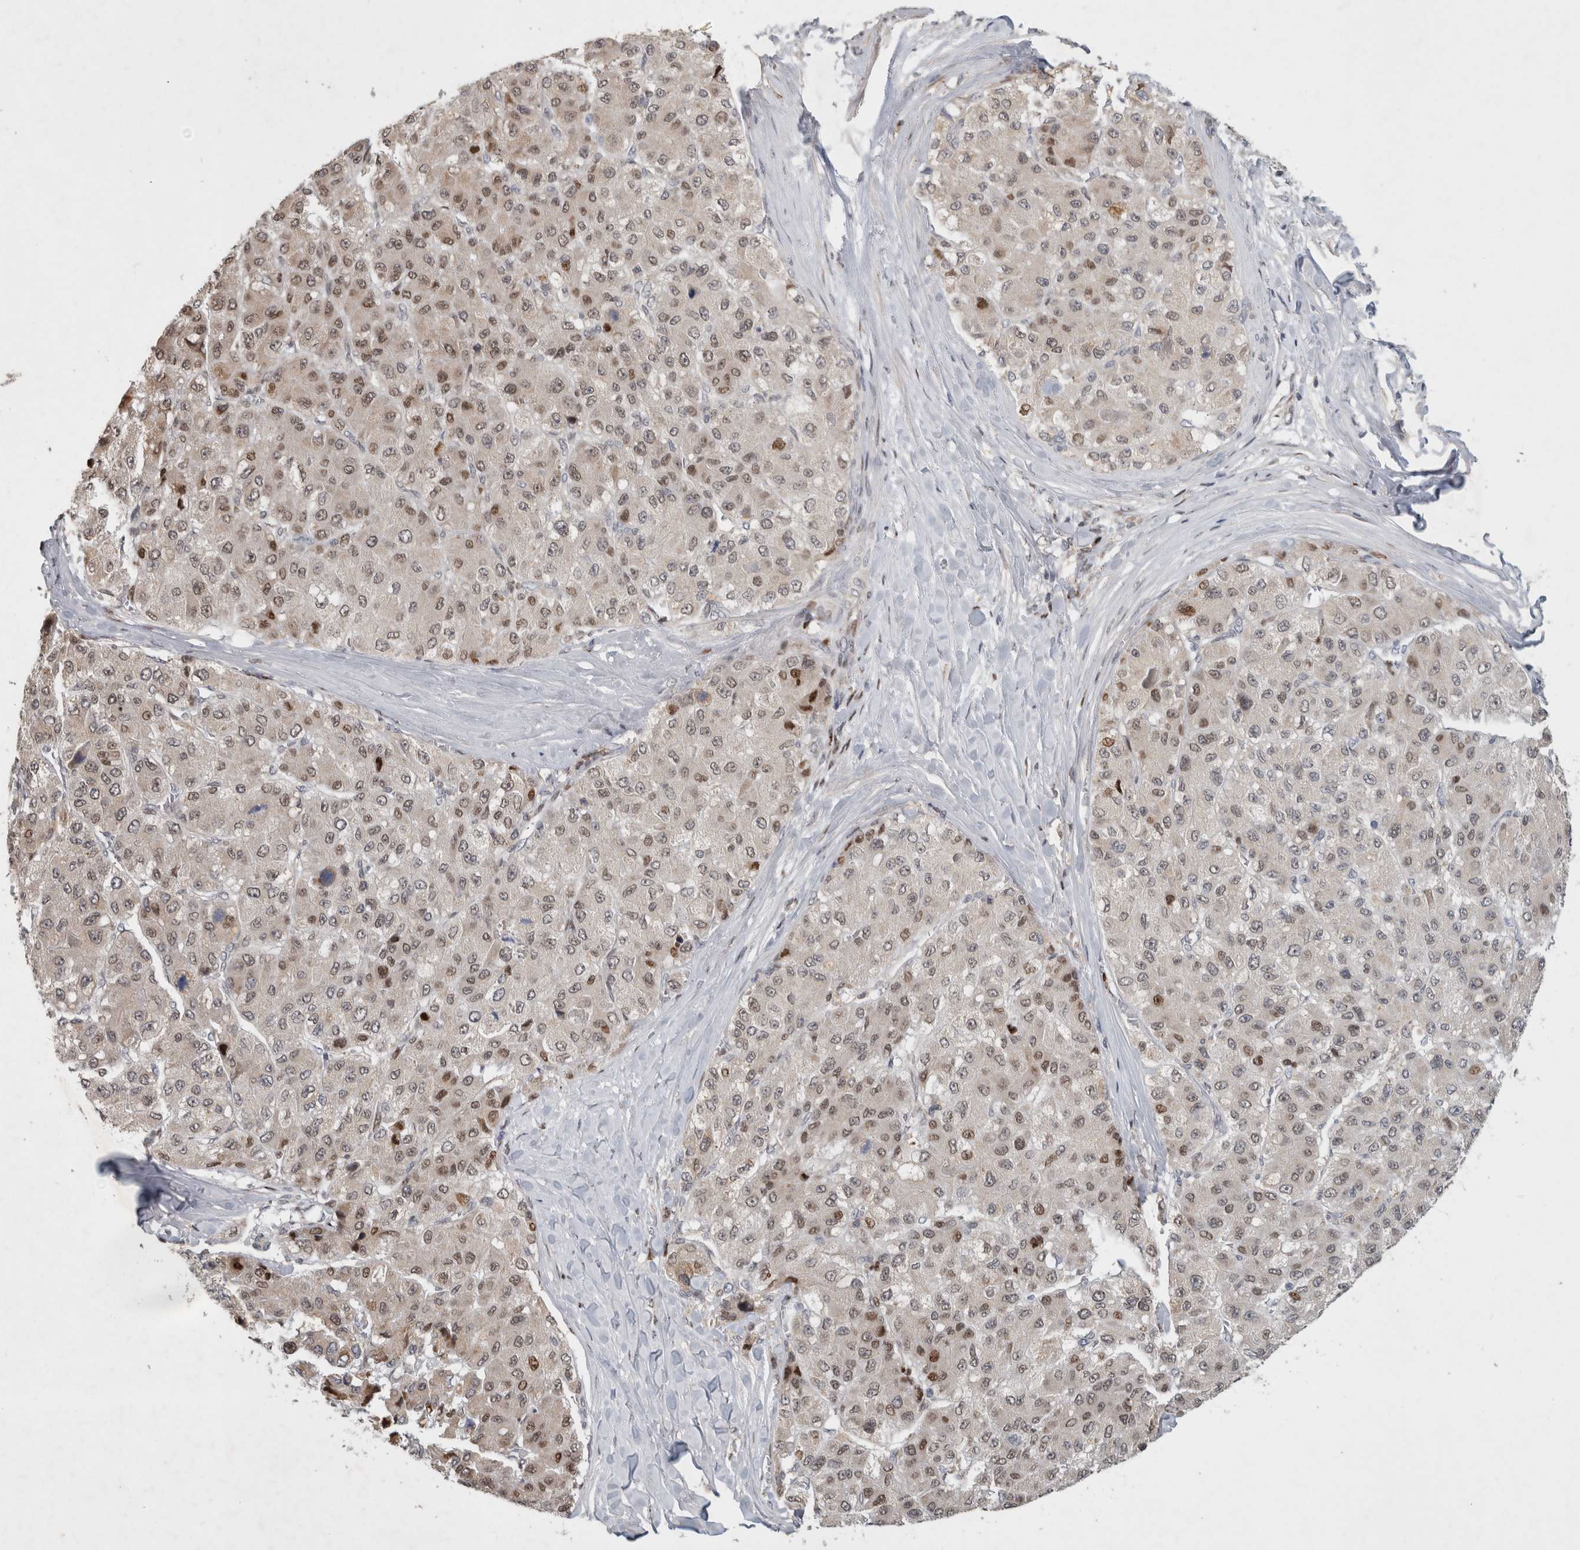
{"staining": {"intensity": "moderate", "quantity": "25%-75%", "location": "cytoplasmic/membranous,nuclear"}, "tissue": "liver cancer", "cell_type": "Tumor cells", "image_type": "cancer", "snomed": [{"axis": "morphology", "description": "Carcinoma, Hepatocellular, NOS"}, {"axis": "topography", "description": "Liver"}], "caption": "Immunohistochemical staining of hepatocellular carcinoma (liver) reveals medium levels of moderate cytoplasmic/membranous and nuclear positivity in about 25%-75% of tumor cells.", "gene": "C8orf58", "patient": {"sex": "male", "age": 80}}